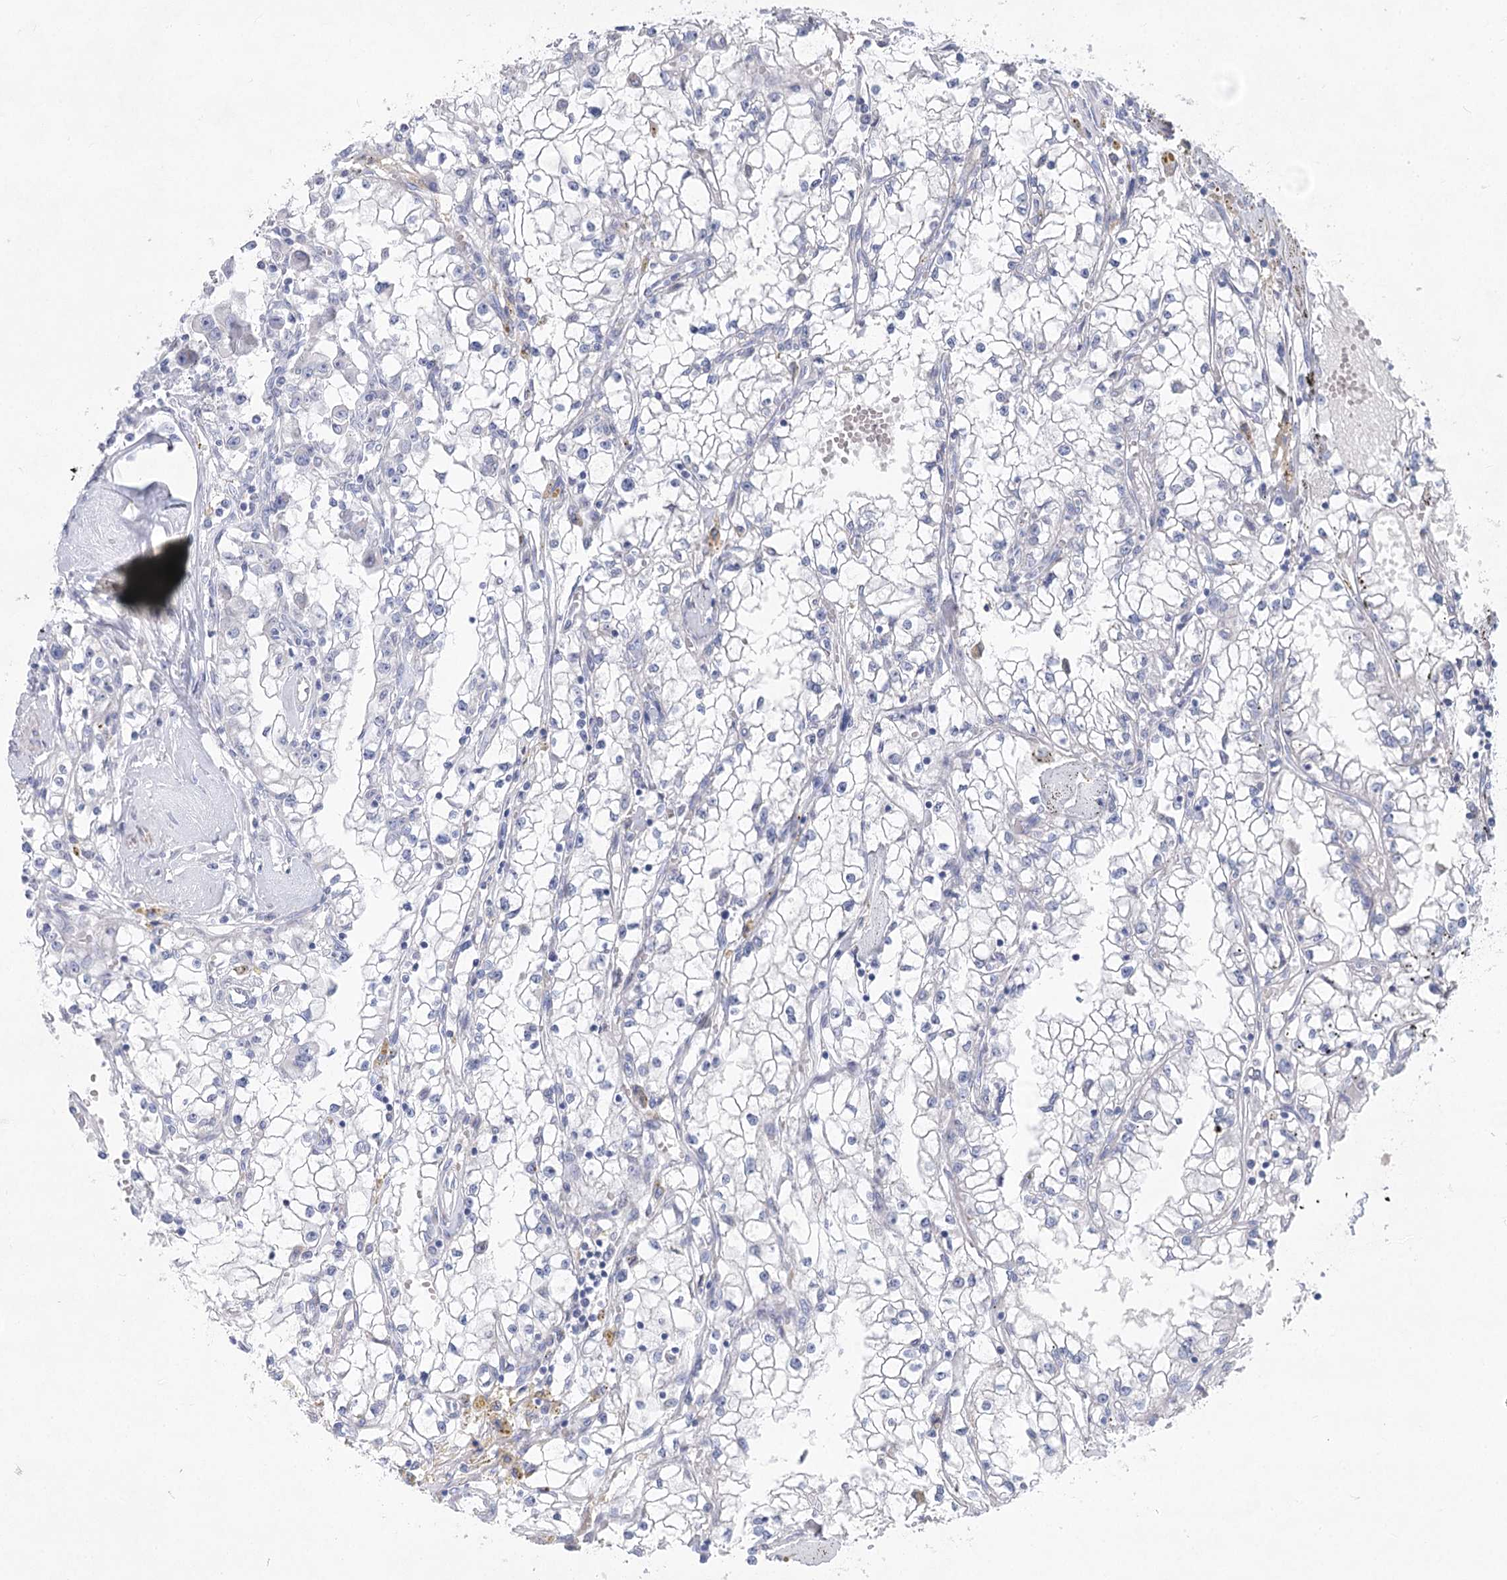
{"staining": {"intensity": "negative", "quantity": "none", "location": "none"}, "tissue": "renal cancer", "cell_type": "Tumor cells", "image_type": "cancer", "snomed": [{"axis": "morphology", "description": "Adenocarcinoma, NOS"}, {"axis": "topography", "description": "Kidney"}], "caption": "Renal adenocarcinoma stained for a protein using immunohistochemistry exhibits no staining tumor cells.", "gene": "WDR74", "patient": {"sex": "male", "age": 56}}